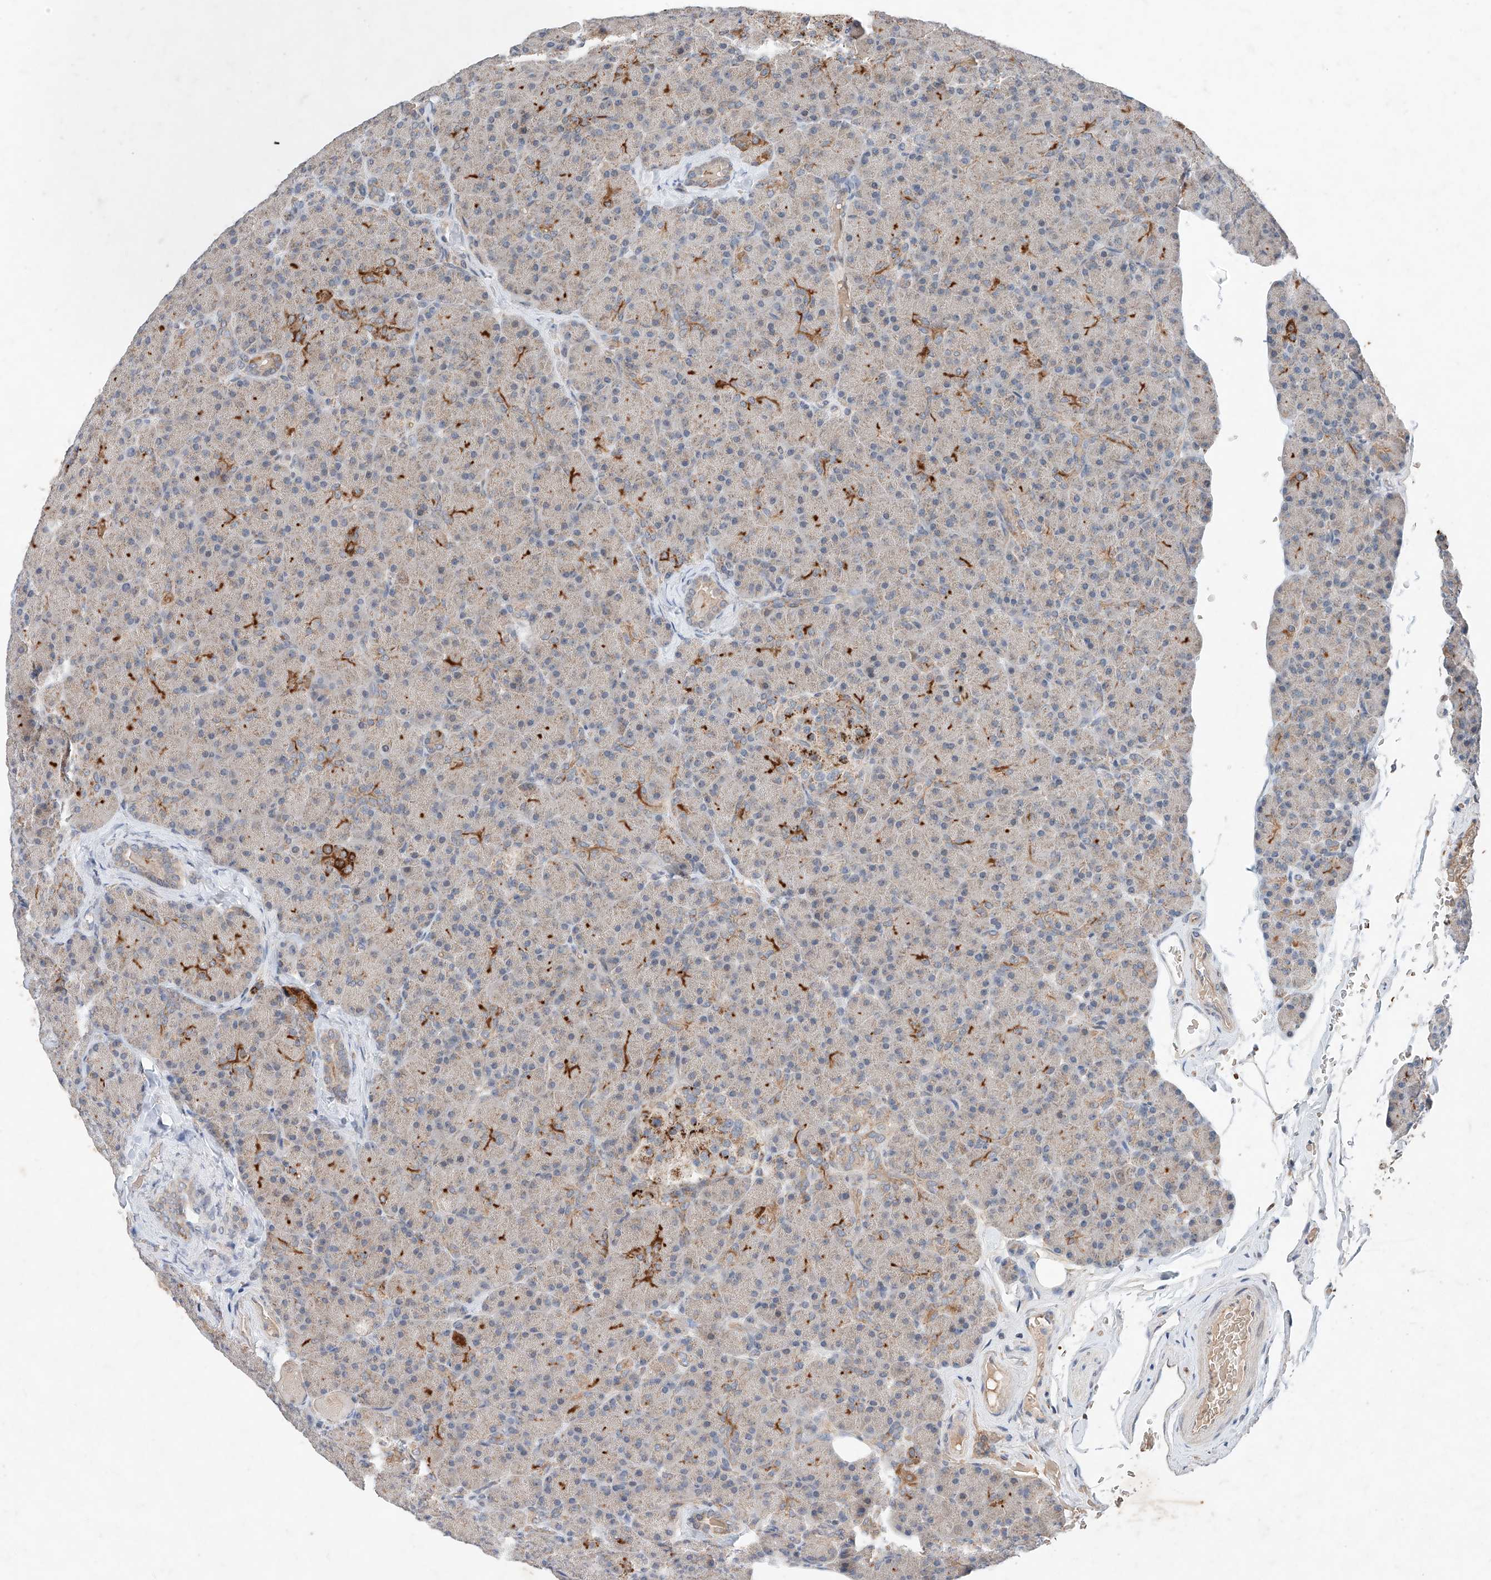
{"staining": {"intensity": "moderate", "quantity": "<25%", "location": "cytoplasmic/membranous"}, "tissue": "pancreas", "cell_type": "Exocrine glandular cells", "image_type": "normal", "snomed": [{"axis": "morphology", "description": "Normal tissue, NOS"}, {"axis": "topography", "description": "Pancreas"}], "caption": "Immunohistochemical staining of normal pancreas reveals low levels of moderate cytoplasmic/membranous expression in approximately <25% of exocrine glandular cells.", "gene": "FASTK", "patient": {"sex": "female", "age": 43}}